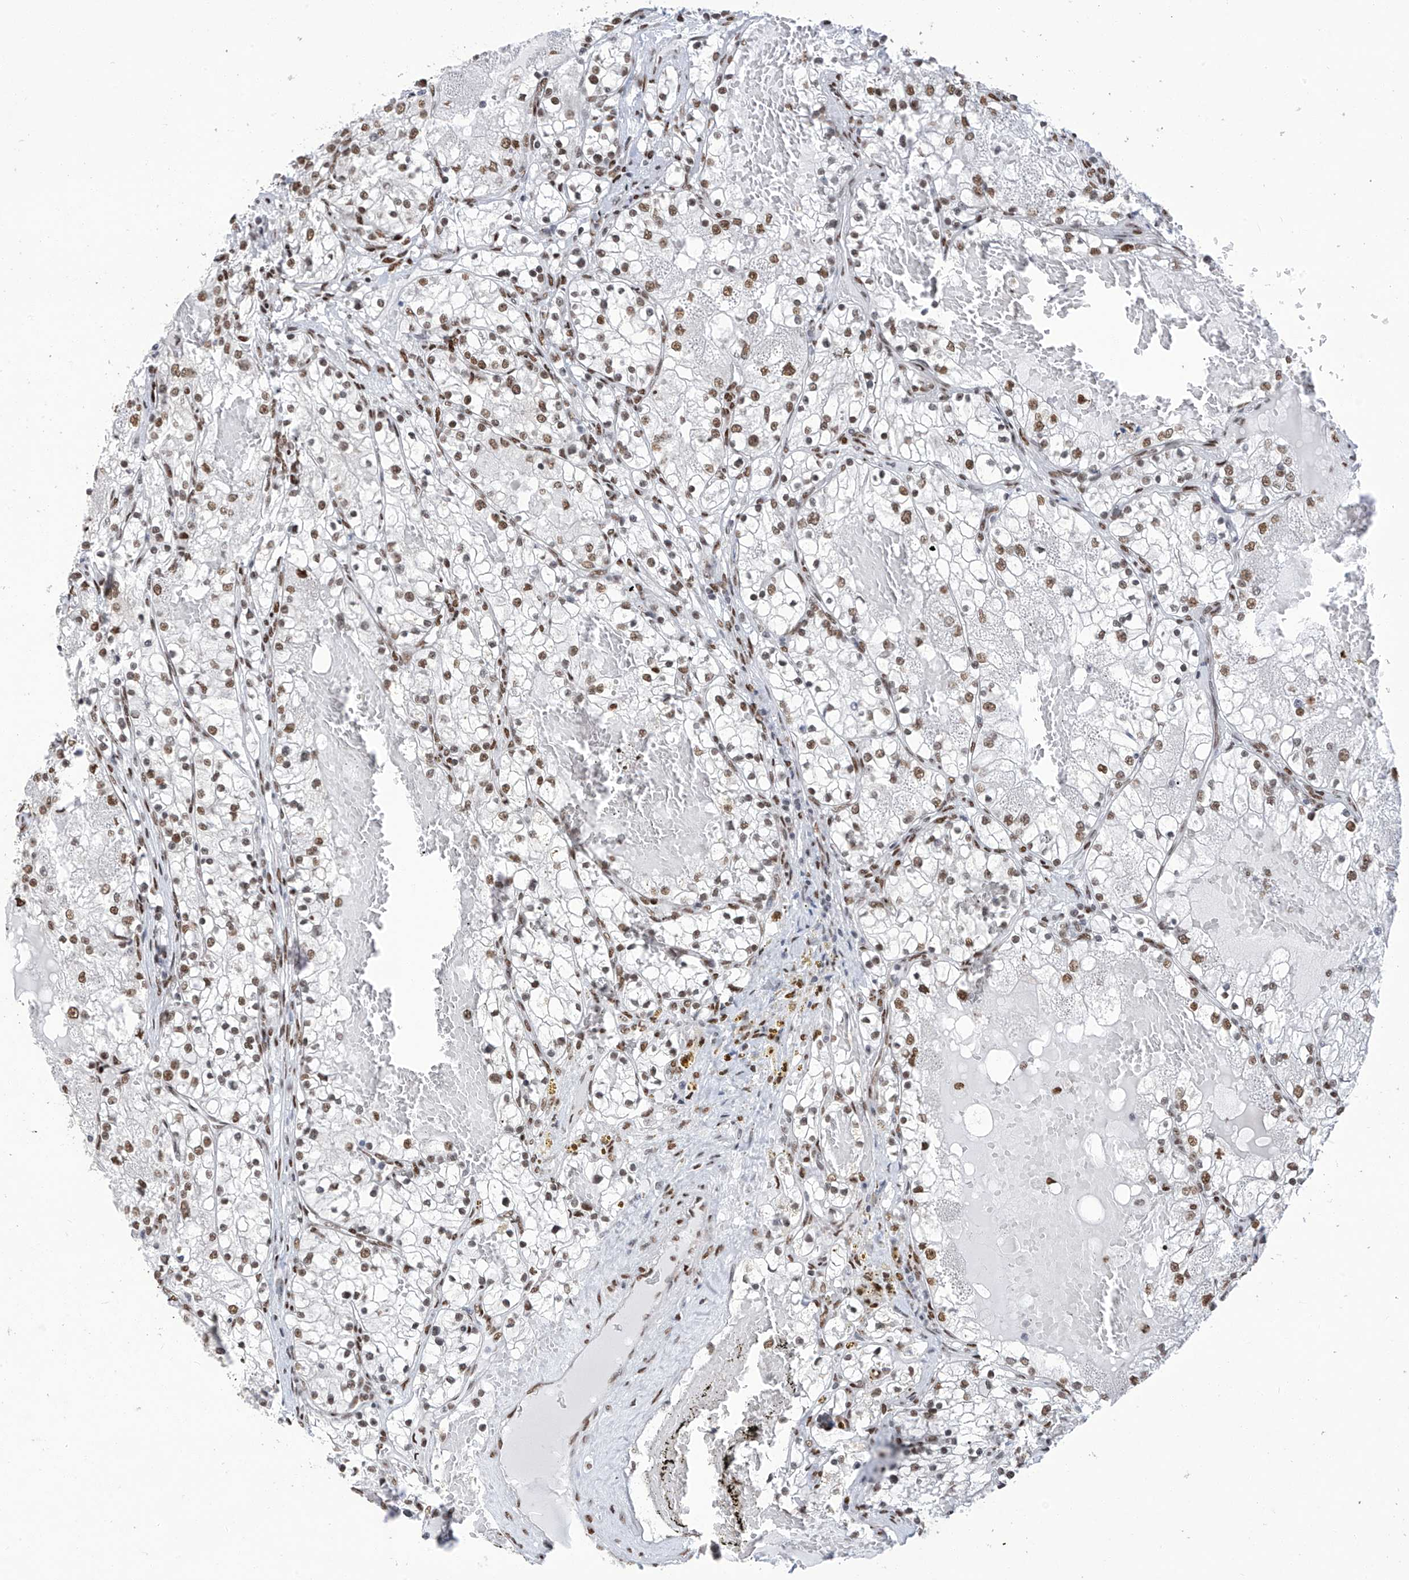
{"staining": {"intensity": "moderate", "quantity": "25%-75%", "location": "nuclear"}, "tissue": "renal cancer", "cell_type": "Tumor cells", "image_type": "cancer", "snomed": [{"axis": "morphology", "description": "Normal tissue, NOS"}, {"axis": "morphology", "description": "Adenocarcinoma, NOS"}, {"axis": "topography", "description": "Kidney"}], "caption": "The histopathology image reveals immunohistochemical staining of renal cancer (adenocarcinoma). There is moderate nuclear expression is identified in approximately 25%-75% of tumor cells.", "gene": "KHSRP", "patient": {"sex": "male", "age": 68}}